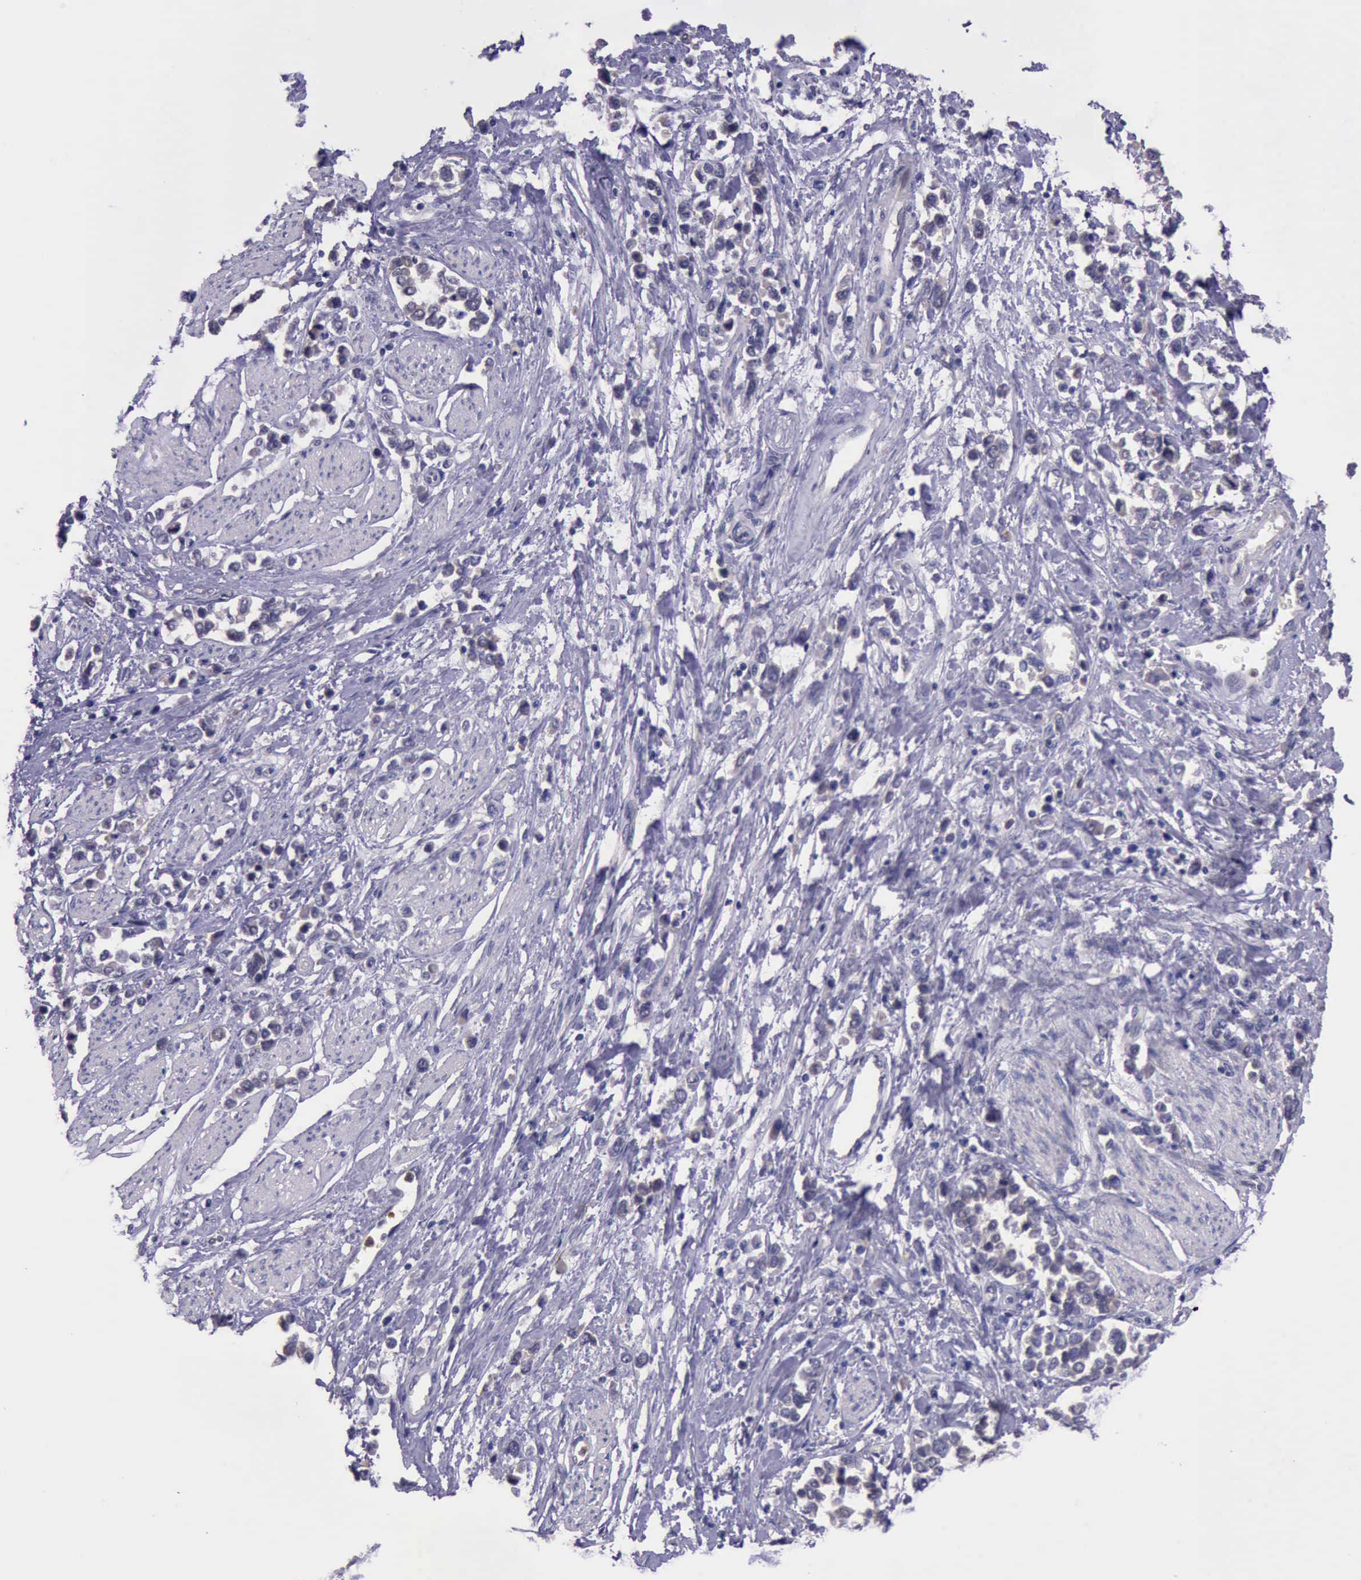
{"staining": {"intensity": "weak", "quantity": ">75%", "location": "cytoplasmic/membranous"}, "tissue": "stomach cancer", "cell_type": "Tumor cells", "image_type": "cancer", "snomed": [{"axis": "morphology", "description": "Adenocarcinoma, NOS"}, {"axis": "topography", "description": "Stomach, upper"}], "caption": "Stomach adenocarcinoma tissue shows weak cytoplasmic/membranous expression in about >75% of tumor cells, visualized by immunohistochemistry.", "gene": "PLEK2", "patient": {"sex": "male", "age": 76}}